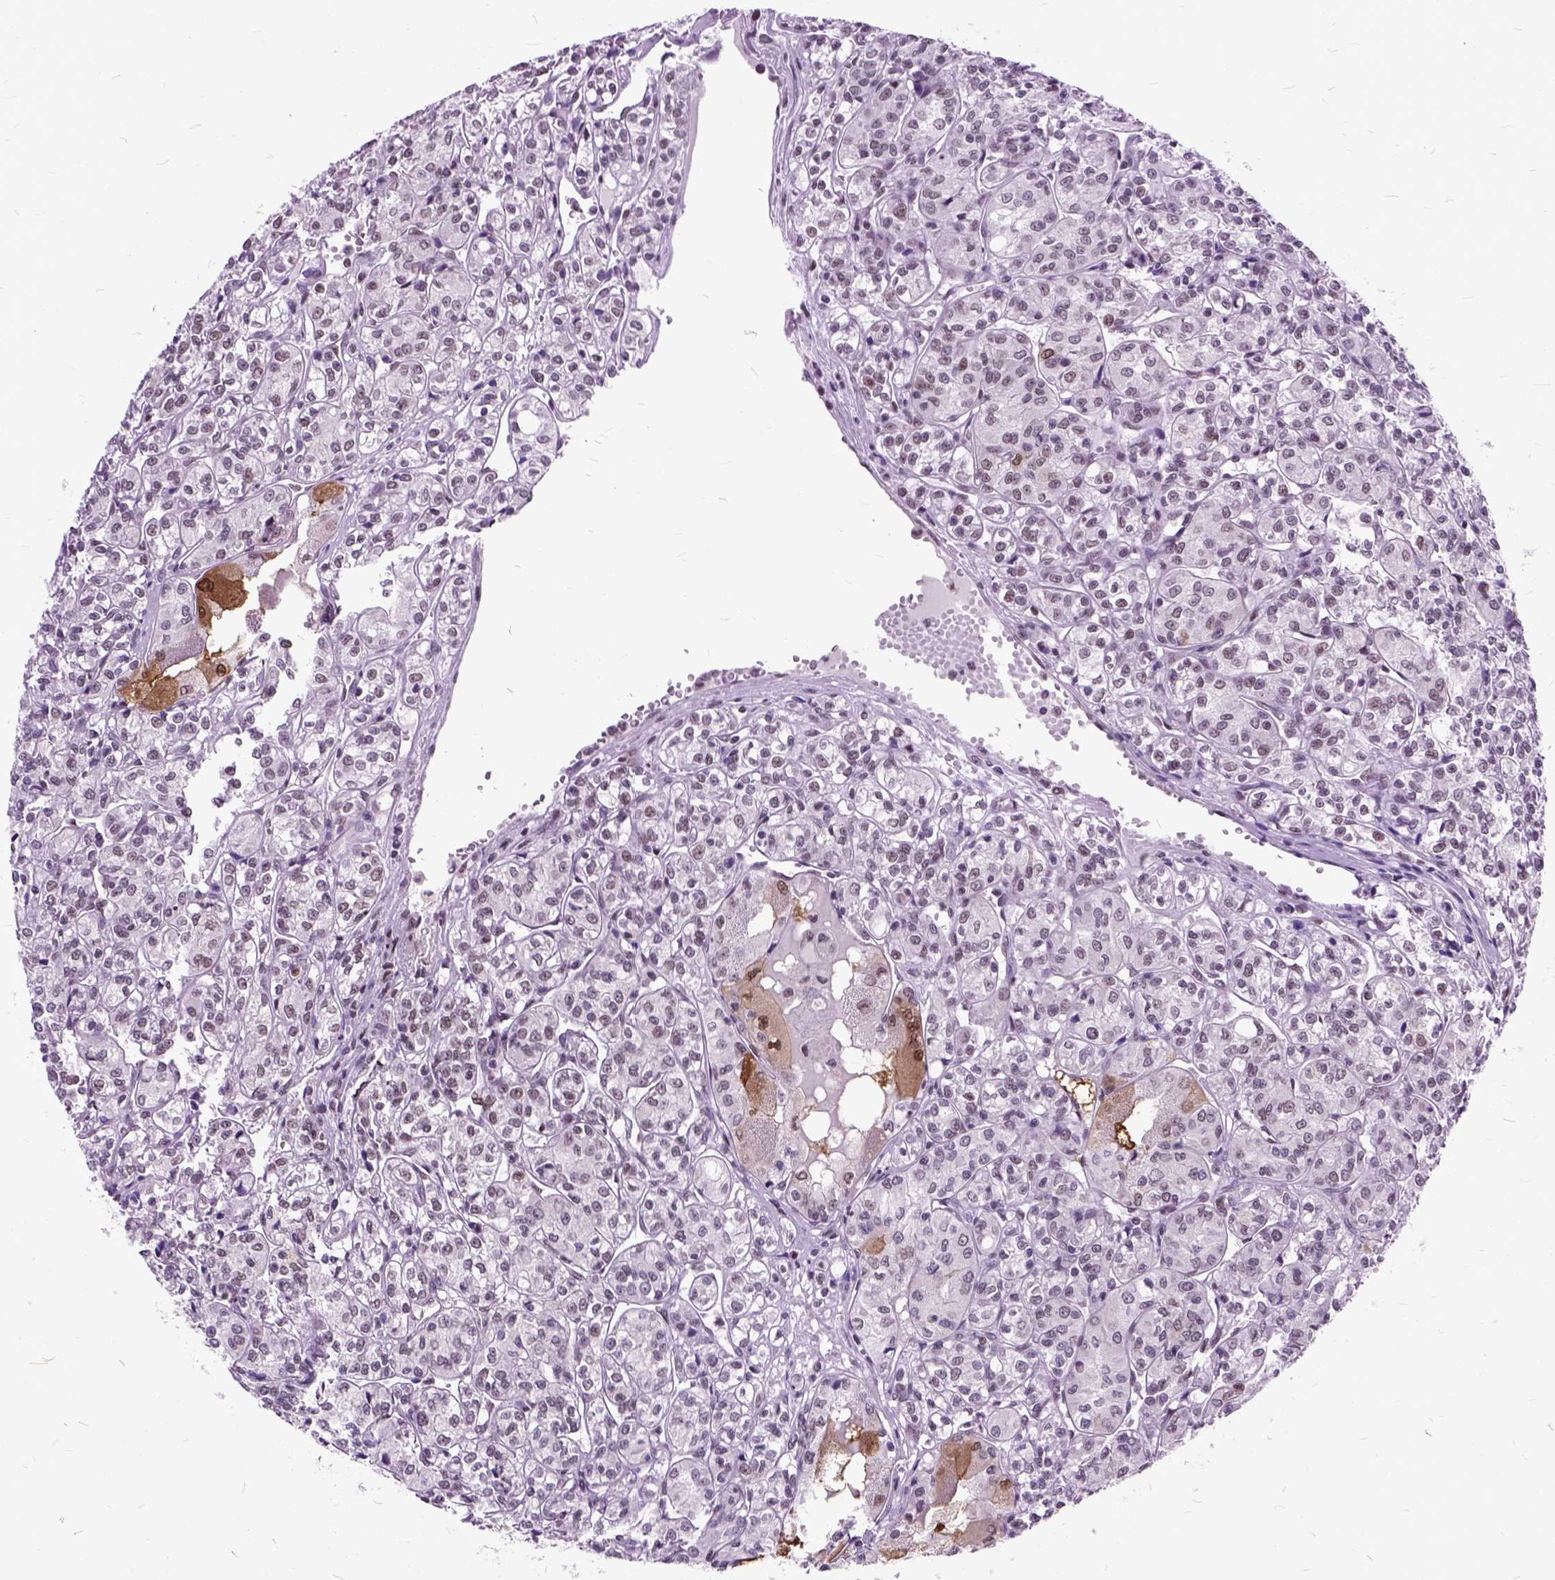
{"staining": {"intensity": "moderate", "quantity": "<25%", "location": "nuclear"}, "tissue": "renal cancer", "cell_type": "Tumor cells", "image_type": "cancer", "snomed": [{"axis": "morphology", "description": "Adenocarcinoma, NOS"}, {"axis": "topography", "description": "Kidney"}], "caption": "This is a histology image of immunohistochemistry (IHC) staining of renal adenocarcinoma, which shows moderate staining in the nuclear of tumor cells.", "gene": "ORC5", "patient": {"sex": "male", "age": 36}}